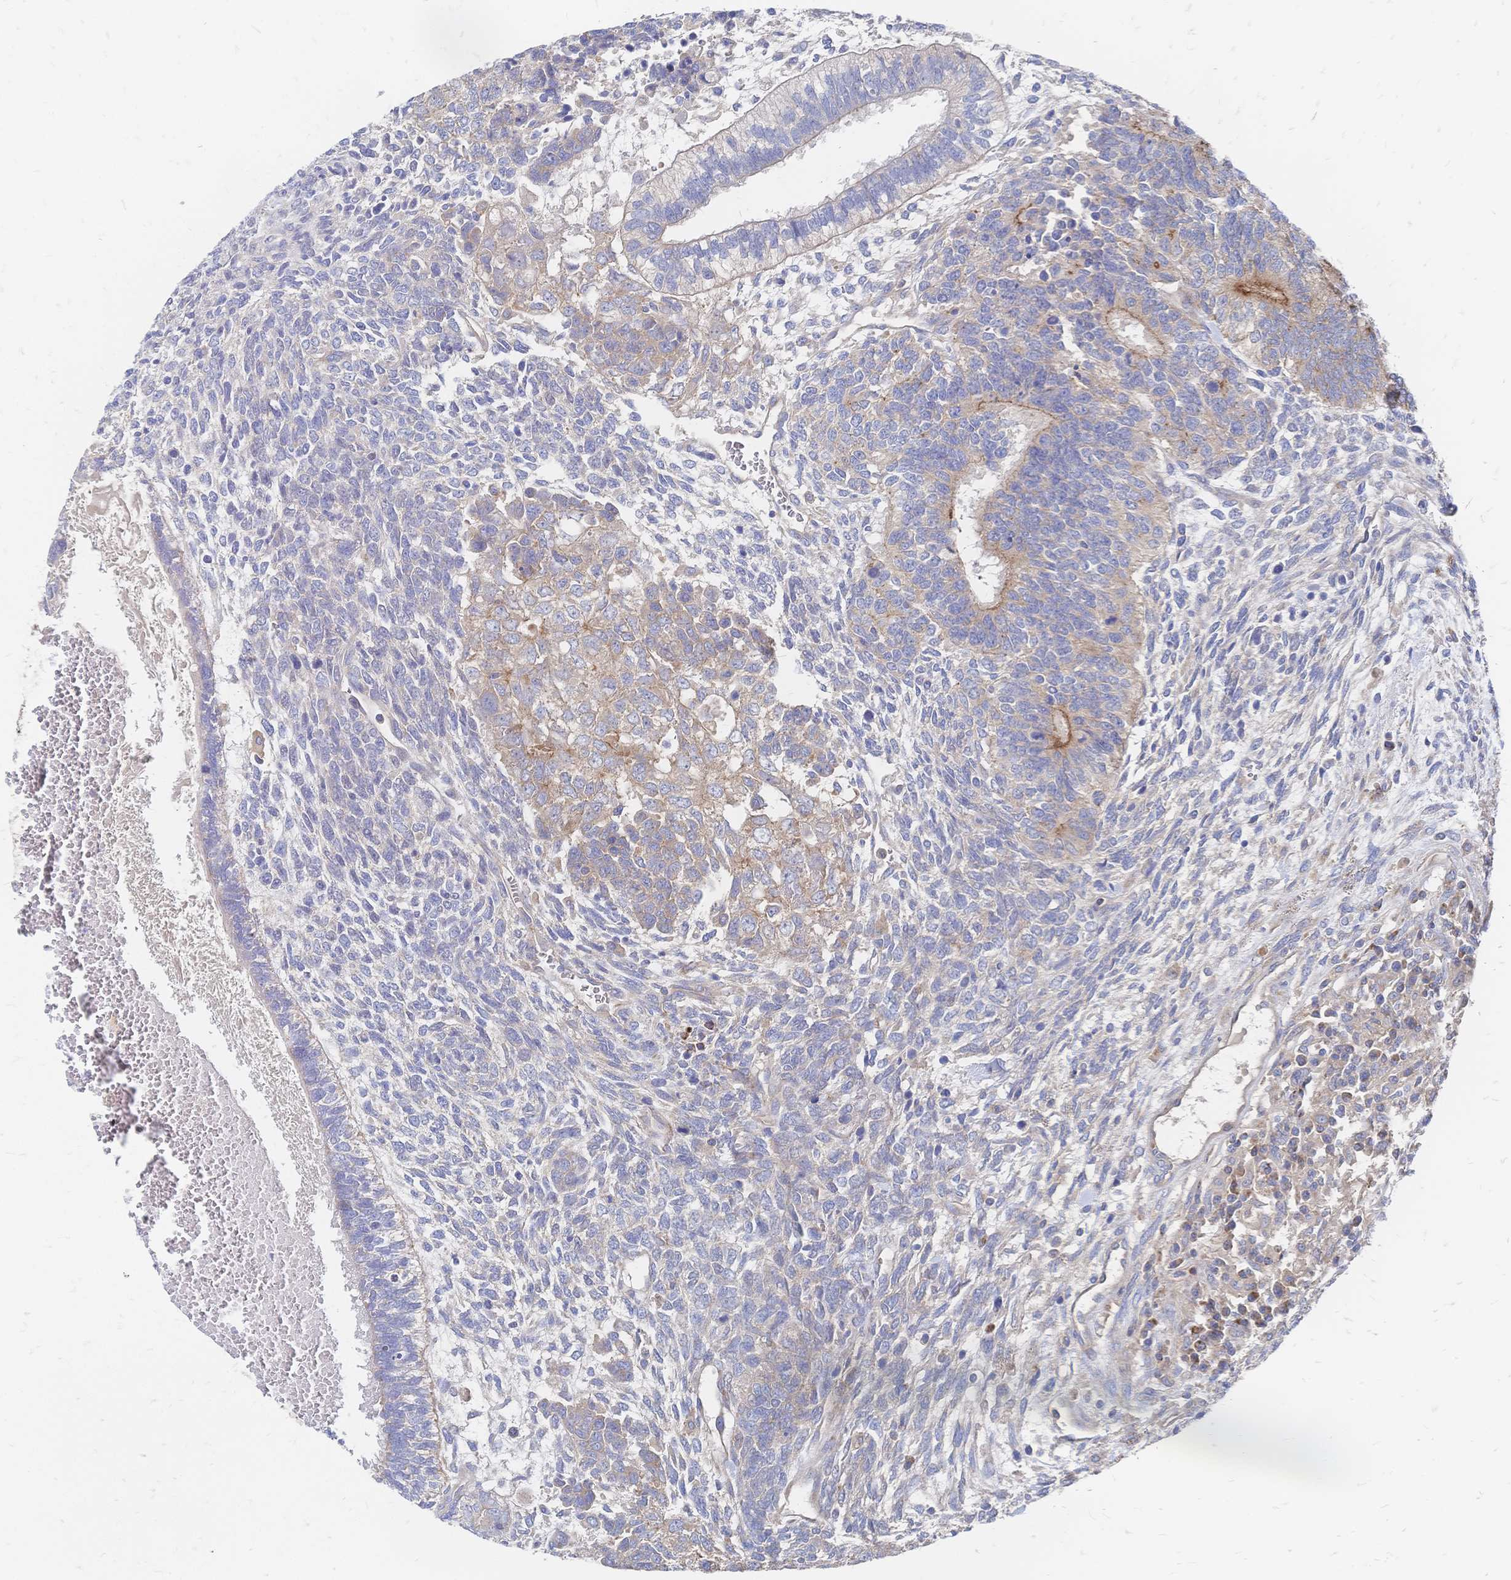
{"staining": {"intensity": "weak", "quantity": "25%-75%", "location": "cytoplasmic/membranous"}, "tissue": "testis cancer", "cell_type": "Tumor cells", "image_type": "cancer", "snomed": [{"axis": "morphology", "description": "Normal tissue, NOS"}, {"axis": "morphology", "description": "Carcinoma, Embryonal, NOS"}, {"axis": "topography", "description": "Testis"}, {"axis": "topography", "description": "Epididymis"}], "caption": "A brown stain highlights weak cytoplasmic/membranous positivity of a protein in human embryonal carcinoma (testis) tumor cells.", "gene": "SORBS1", "patient": {"sex": "male", "age": 23}}